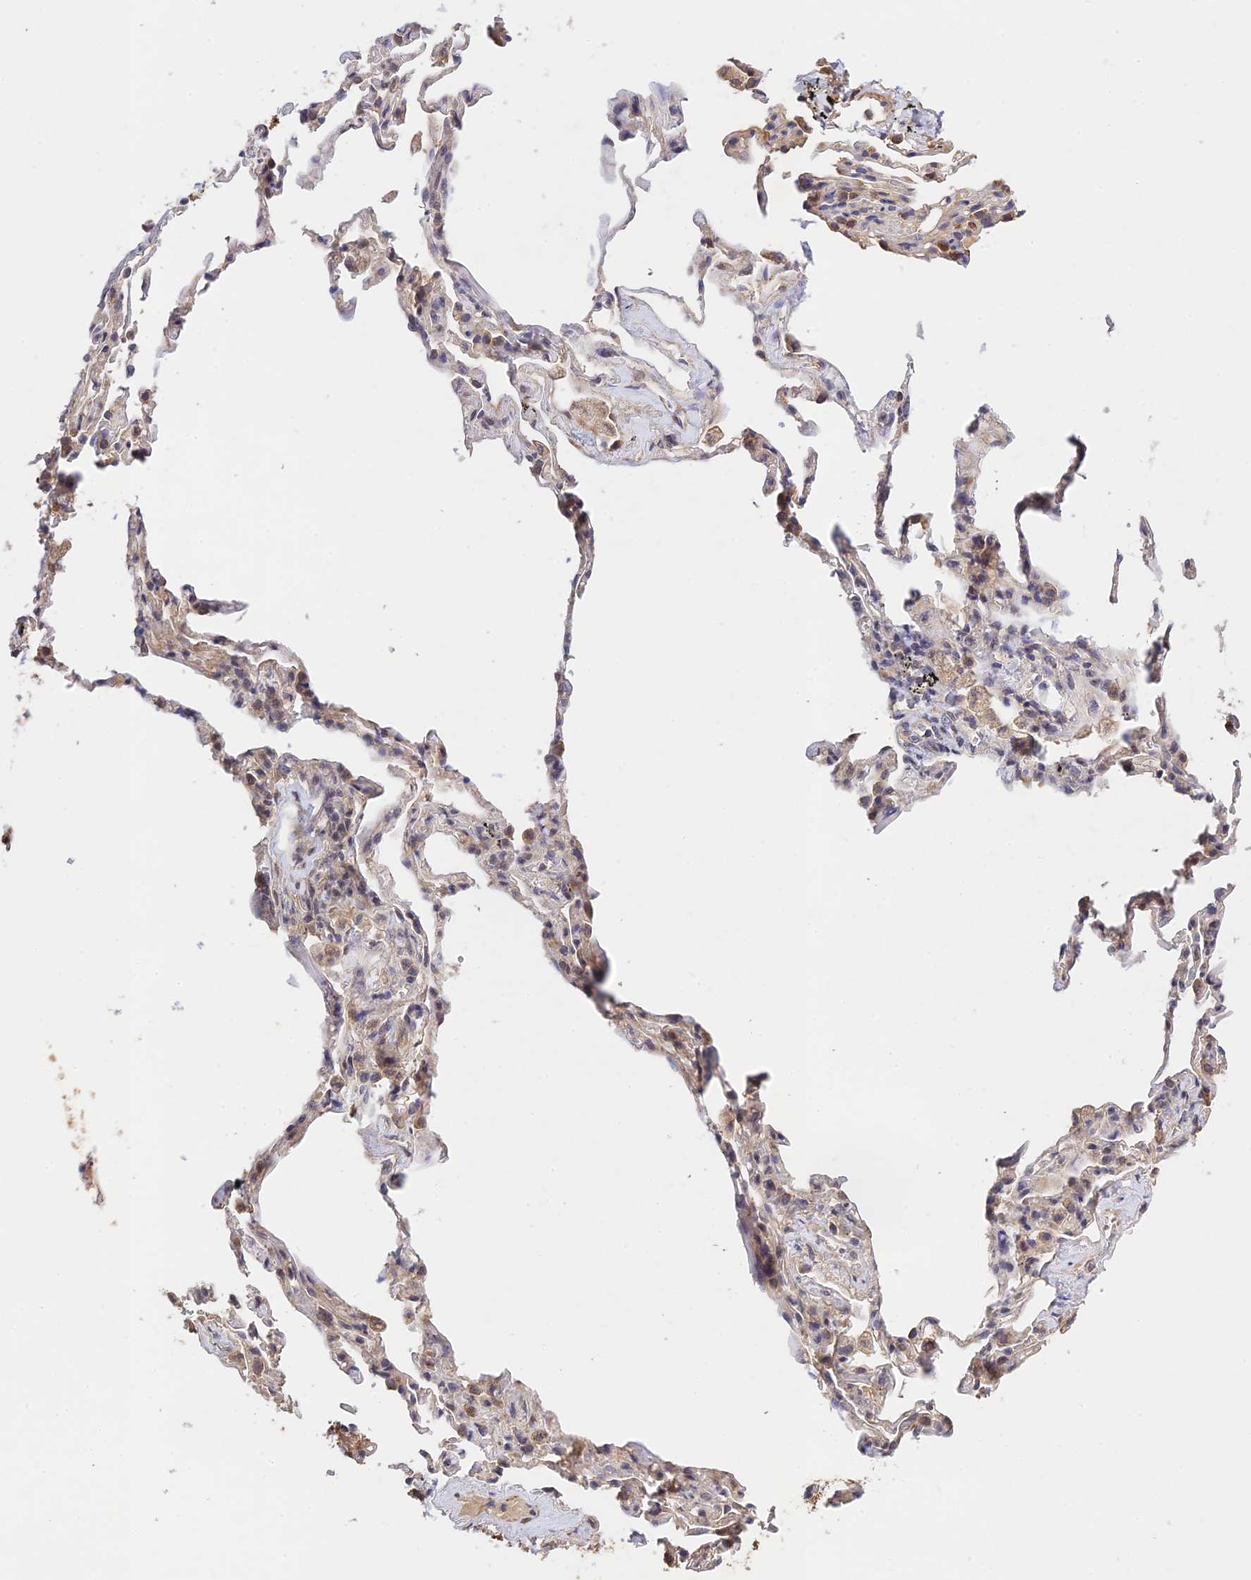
{"staining": {"intensity": "moderate", "quantity": "25%-75%", "location": "cytoplasmic/membranous,nuclear"}, "tissue": "adipose tissue", "cell_type": "Adipocytes", "image_type": "normal", "snomed": [{"axis": "morphology", "description": "Normal tissue, NOS"}, {"axis": "topography", "description": "Lymph node"}, {"axis": "topography", "description": "Bronchus"}], "caption": "This image exhibits immunohistochemistry (IHC) staining of unremarkable adipose tissue, with medium moderate cytoplasmic/membranous,nuclear positivity in about 25%-75% of adipocytes.", "gene": "CWH43", "patient": {"sex": "male", "age": 63}}